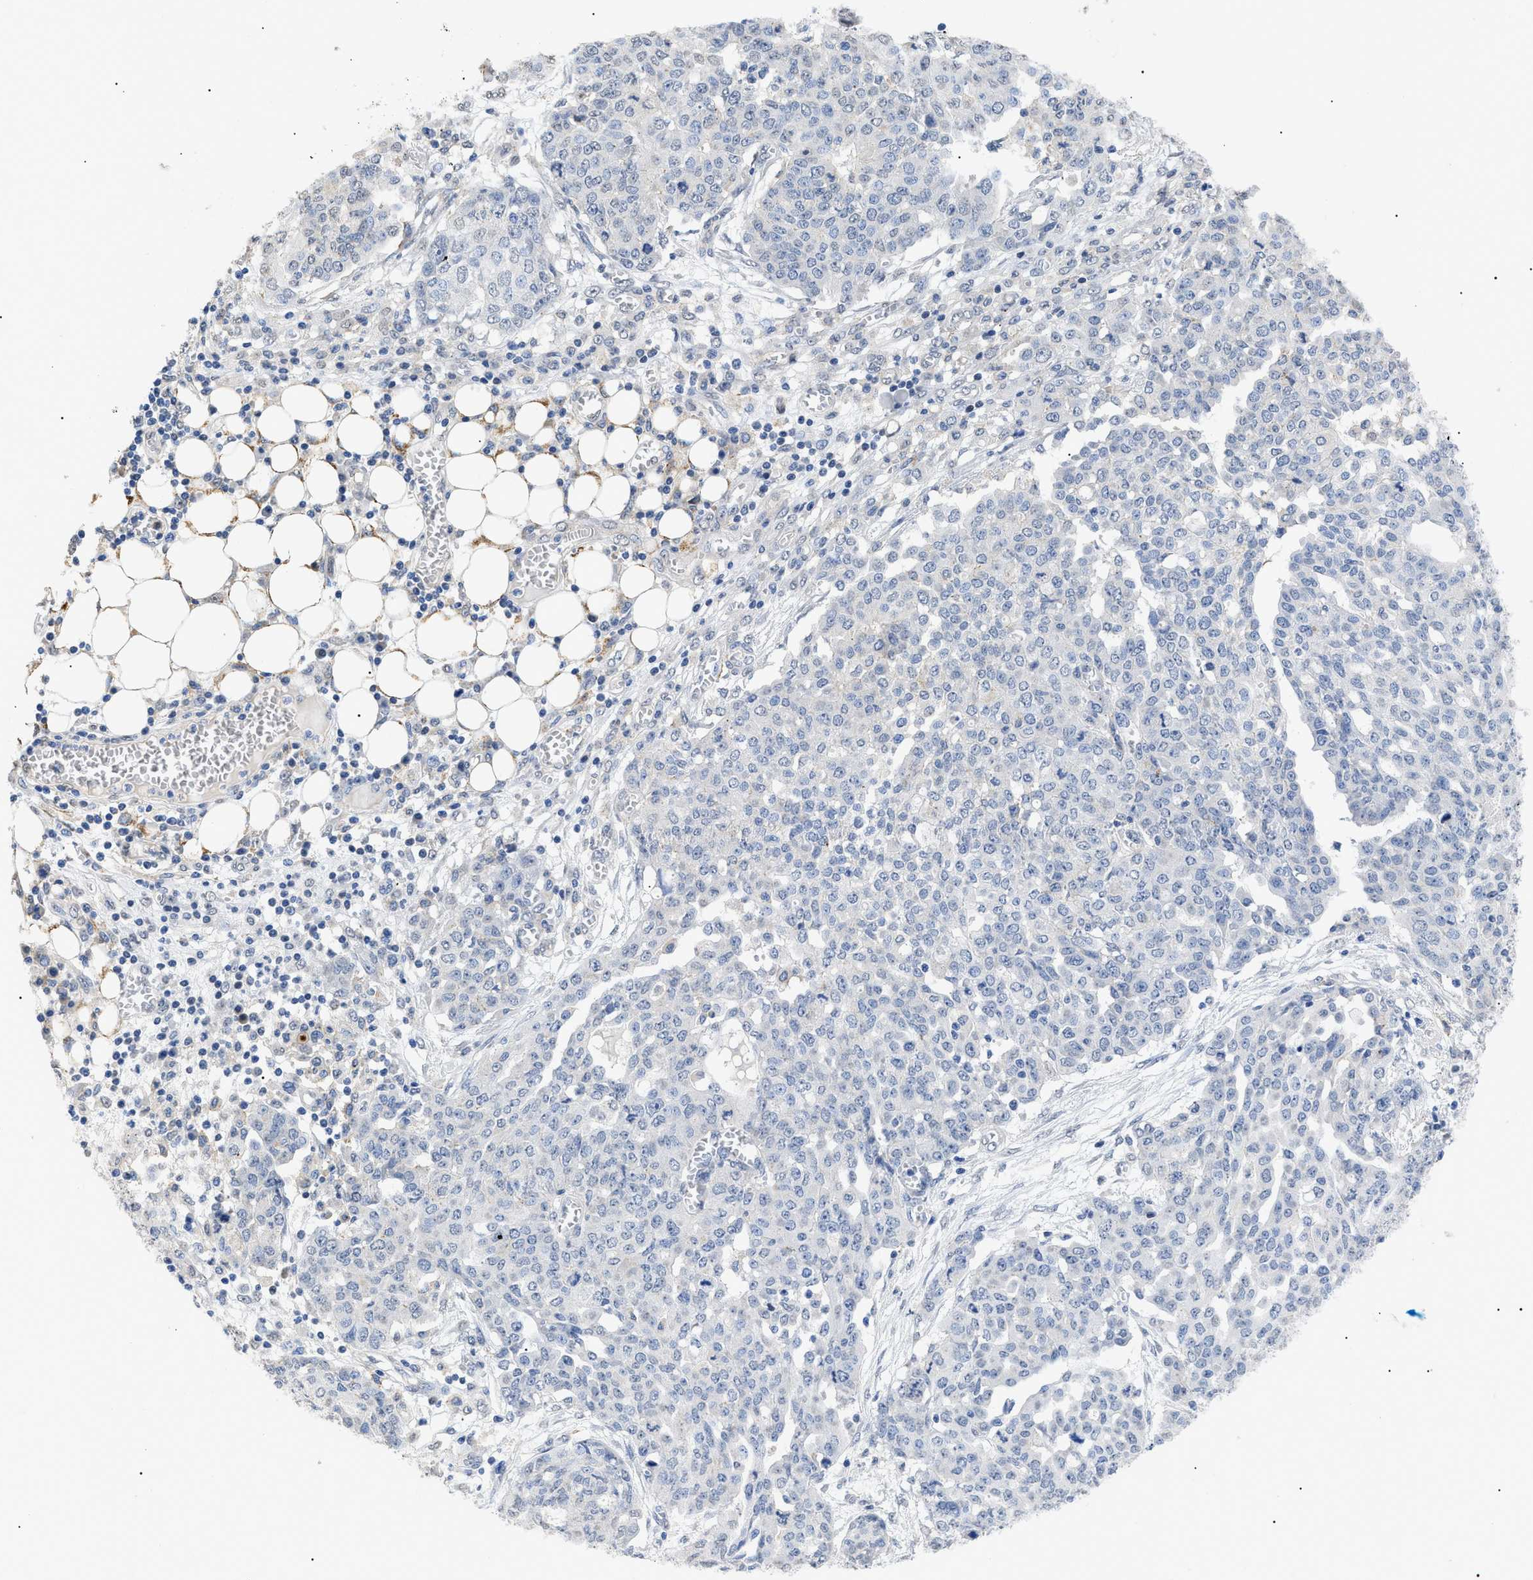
{"staining": {"intensity": "negative", "quantity": "none", "location": "none"}, "tissue": "ovarian cancer", "cell_type": "Tumor cells", "image_type": "cancer", "snomed": [{"axis": "morphology", "description": "Cystadenocarcinoma, serous, NOS"}, {"axis": "topography", "description": "Soft tissue"}, {"axis": "topography", "description": "Ovary"}], "caption": "IHC image of neoplastic tissue: ovarian serous cystadenocarcinoma stained with DAB (3,3'-diaminobenzidine) exhibits no significant protein staining in tumor cells.", "gene": "SFXN5", "patient": {"sex": "female", "age": 57}}